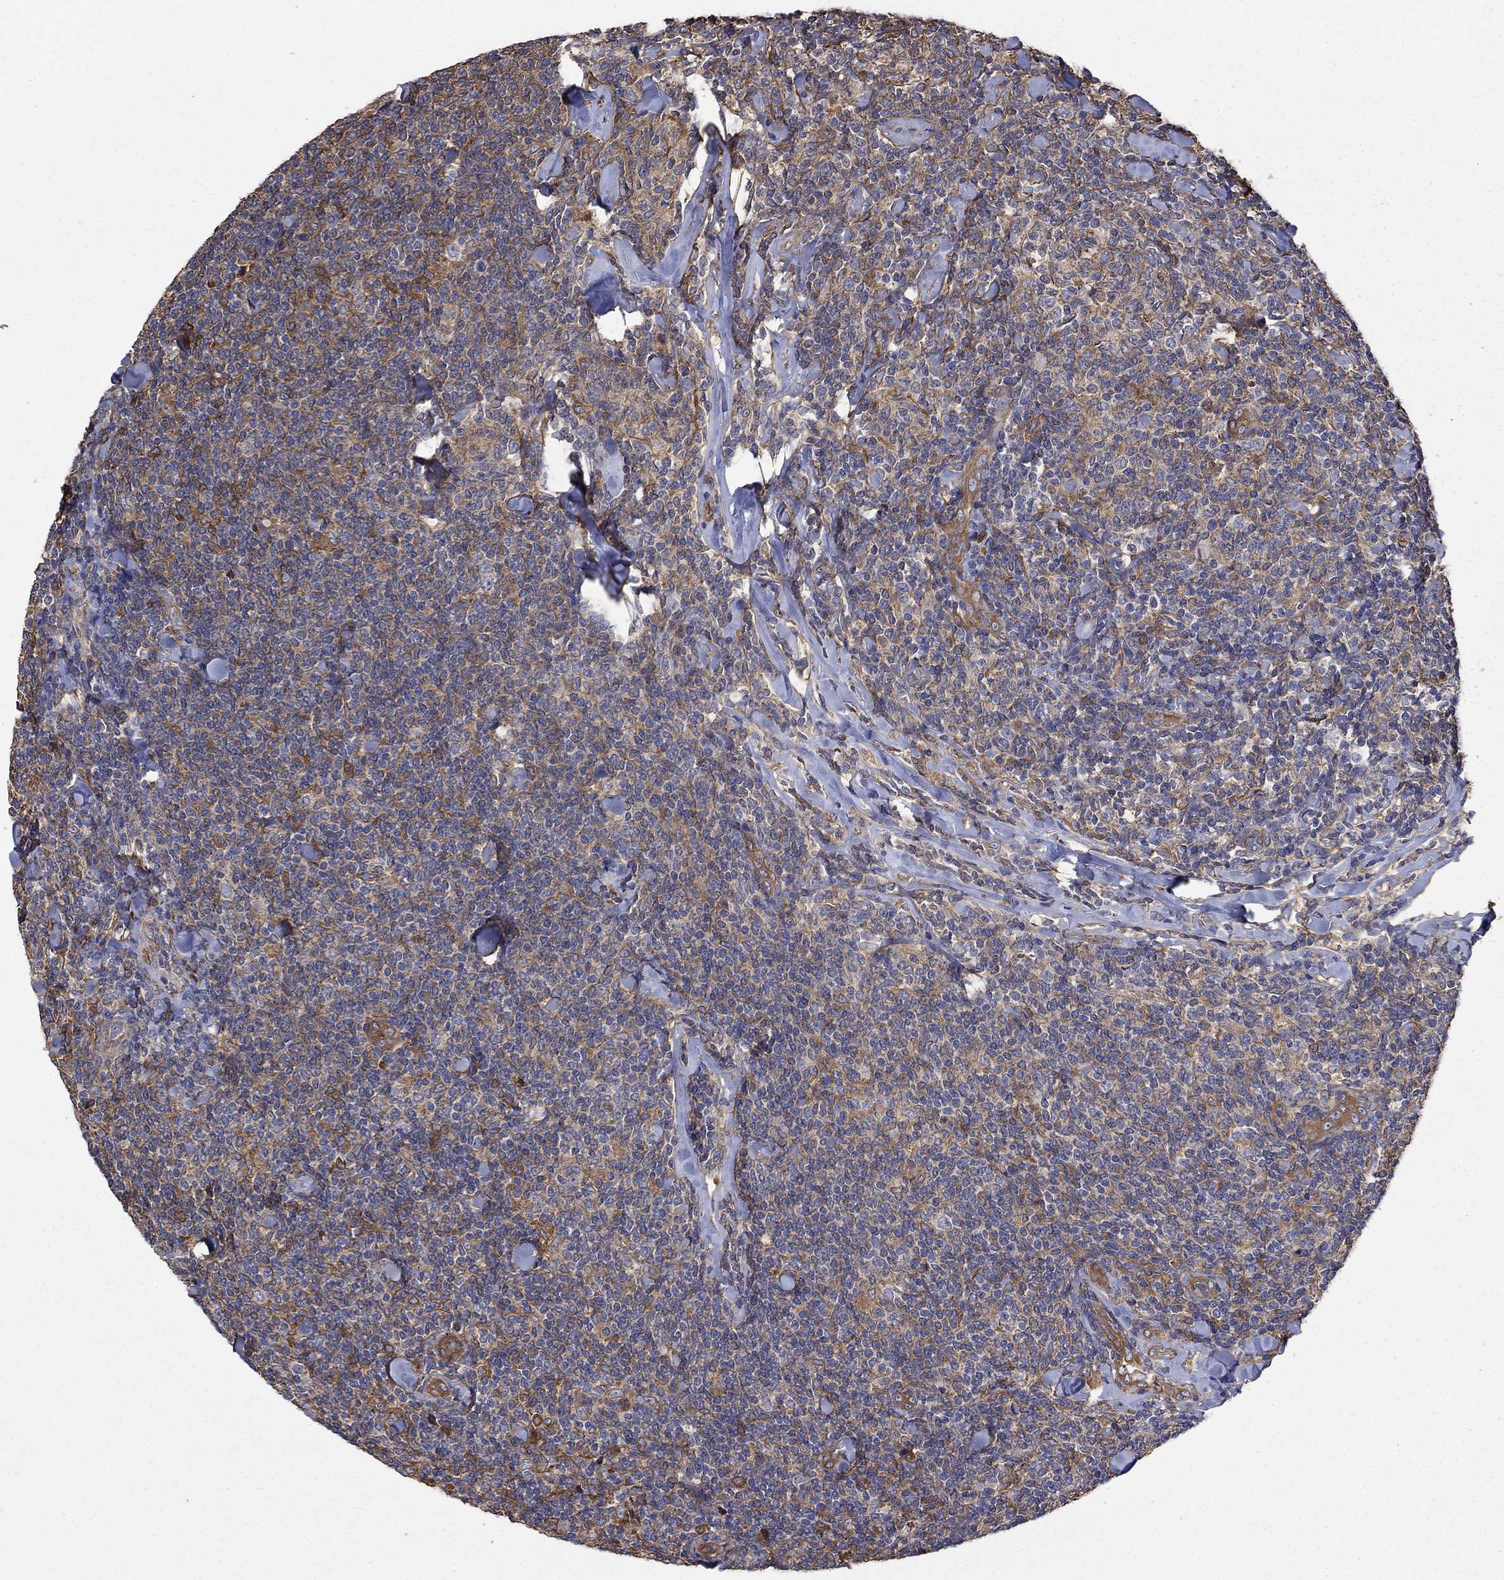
{"staining": {"intensity": "moderate", "quantity": ">75%", "location": "cytoplasmic/membranous"}, "tissue": "lymphoma", "cell_type": "Tumor cells", "image_type": "cancer", "snomed": [{"axis": "morphology", "description": "Malignant lymphoma, non-Hodgkin's type, Low grade"}, {"axis": "topography", "description": "Lymph node"}], "caption": "Protein staining of lymphoma tissue exhibits moderate cytoplasmic/membranous staining in approximately >75% of tumor cells.", "gene": "DPYSL2", "patient": {"sex": "female", "age": 56}}